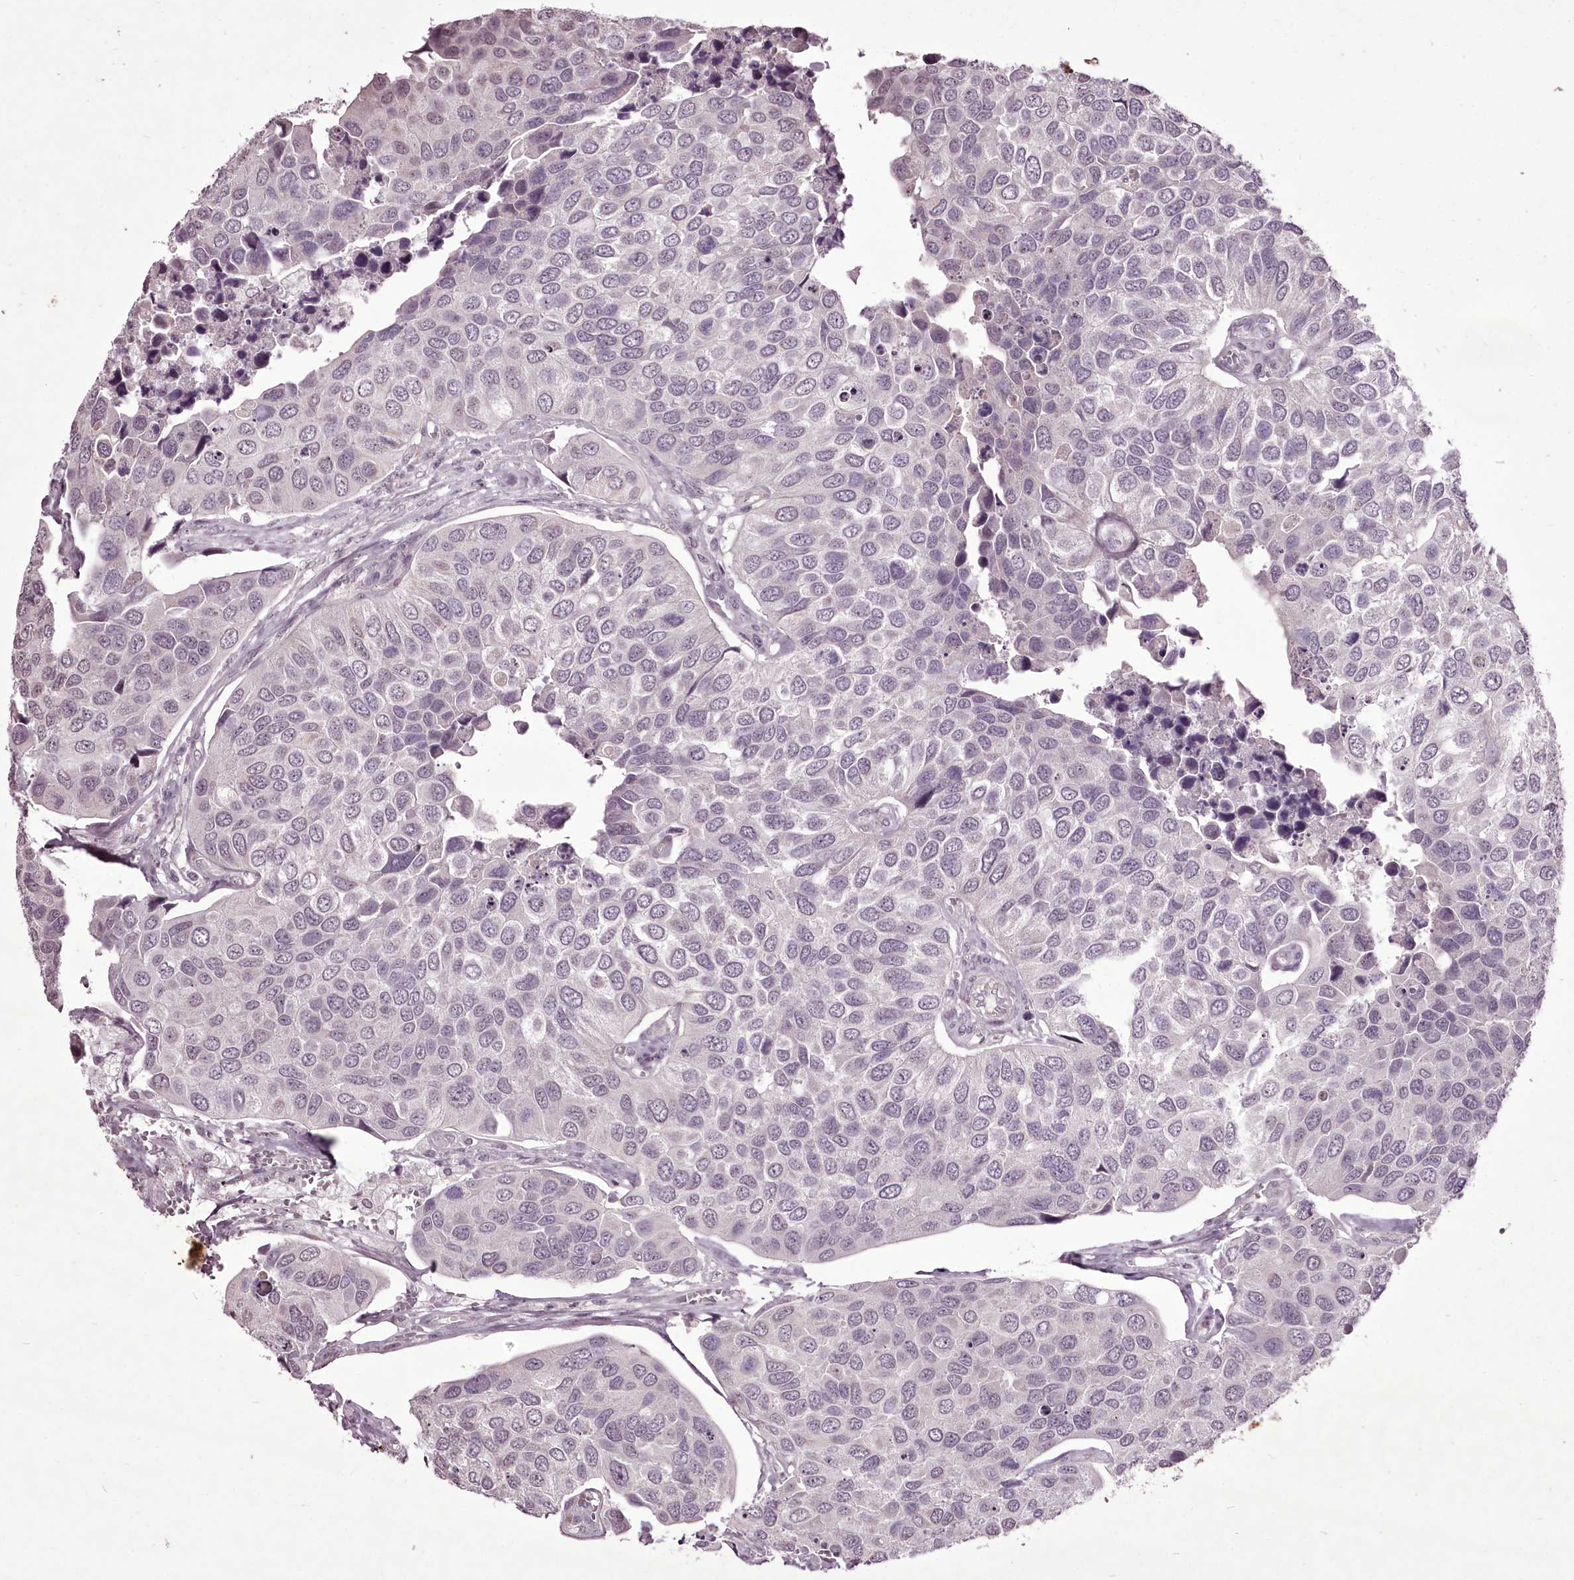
{"staining": {"intensity": "negative", "quantity": "none", "location": "none"}, "tissue": "urothelial cancer", "cell_type": "Tumor cells", "image_type": "cancer", "snomed": [{"axis": "morphology", "description": "Urothelial carcinoma, High grade"}, {"axis": "topography", "description": "Urinary bladder"}], "caption": "Urothelial cancer stained for a protein using IHC shows no positivity tumor cells.", "gene": "C1orf56", "patient": {"sex": "male", "age": 74}}